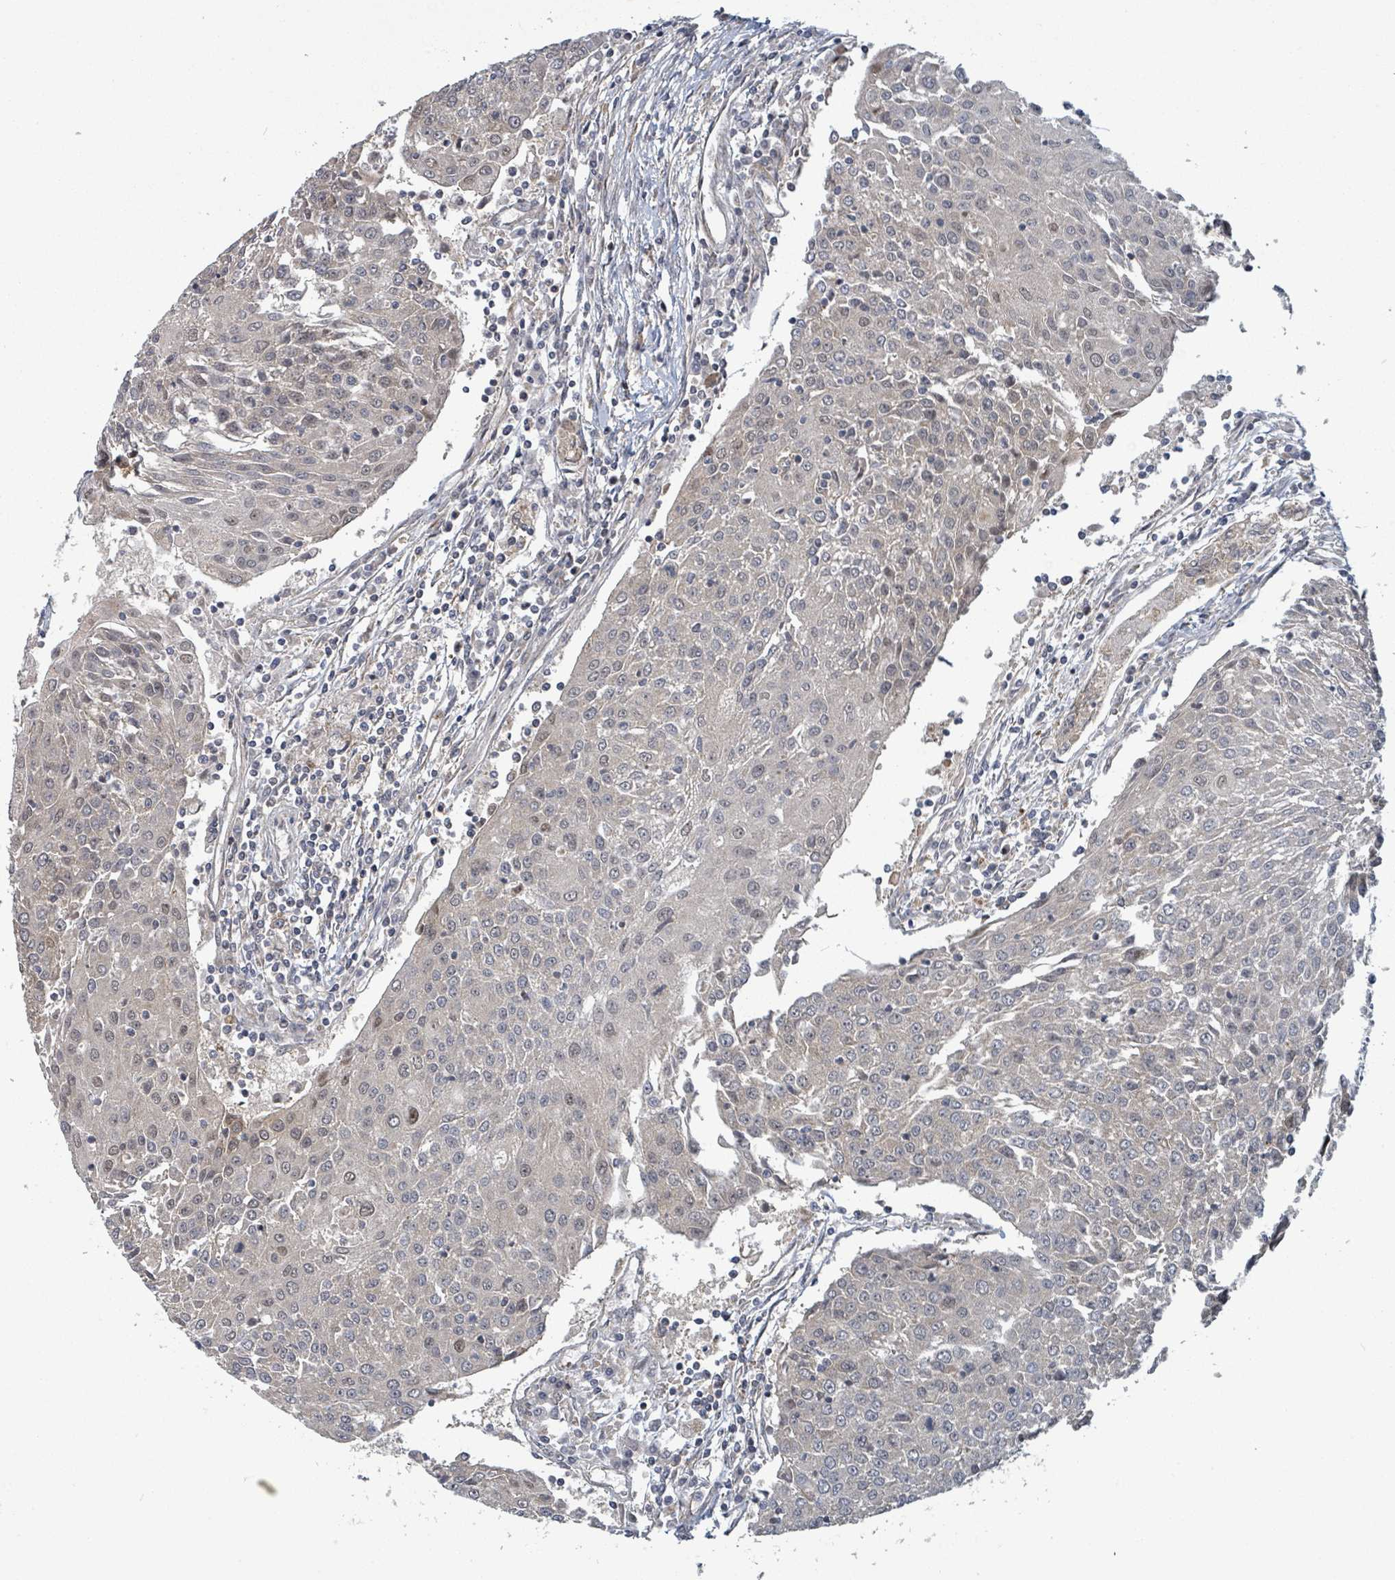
{"staining": {"intensity": "weak", "quantity": "<25%", "location": "nuclear"}, "tissue": "urothelial cancer", "cell_type": "Tumor cells", "image_type": "cancer", "snomed": [{"axis": "morphology", "description": "Urothelial carcinoma, High grade"}, {"axis": "topography", "description": "Urinary bladder"}], "caption": "Tumor cells show no significant positivity in urothelial cancer. (DAB immunohistochemistry (IHC), high magnification).", "gene": "GTF3C1", "patient": {"sex": "female", "age": 85}}